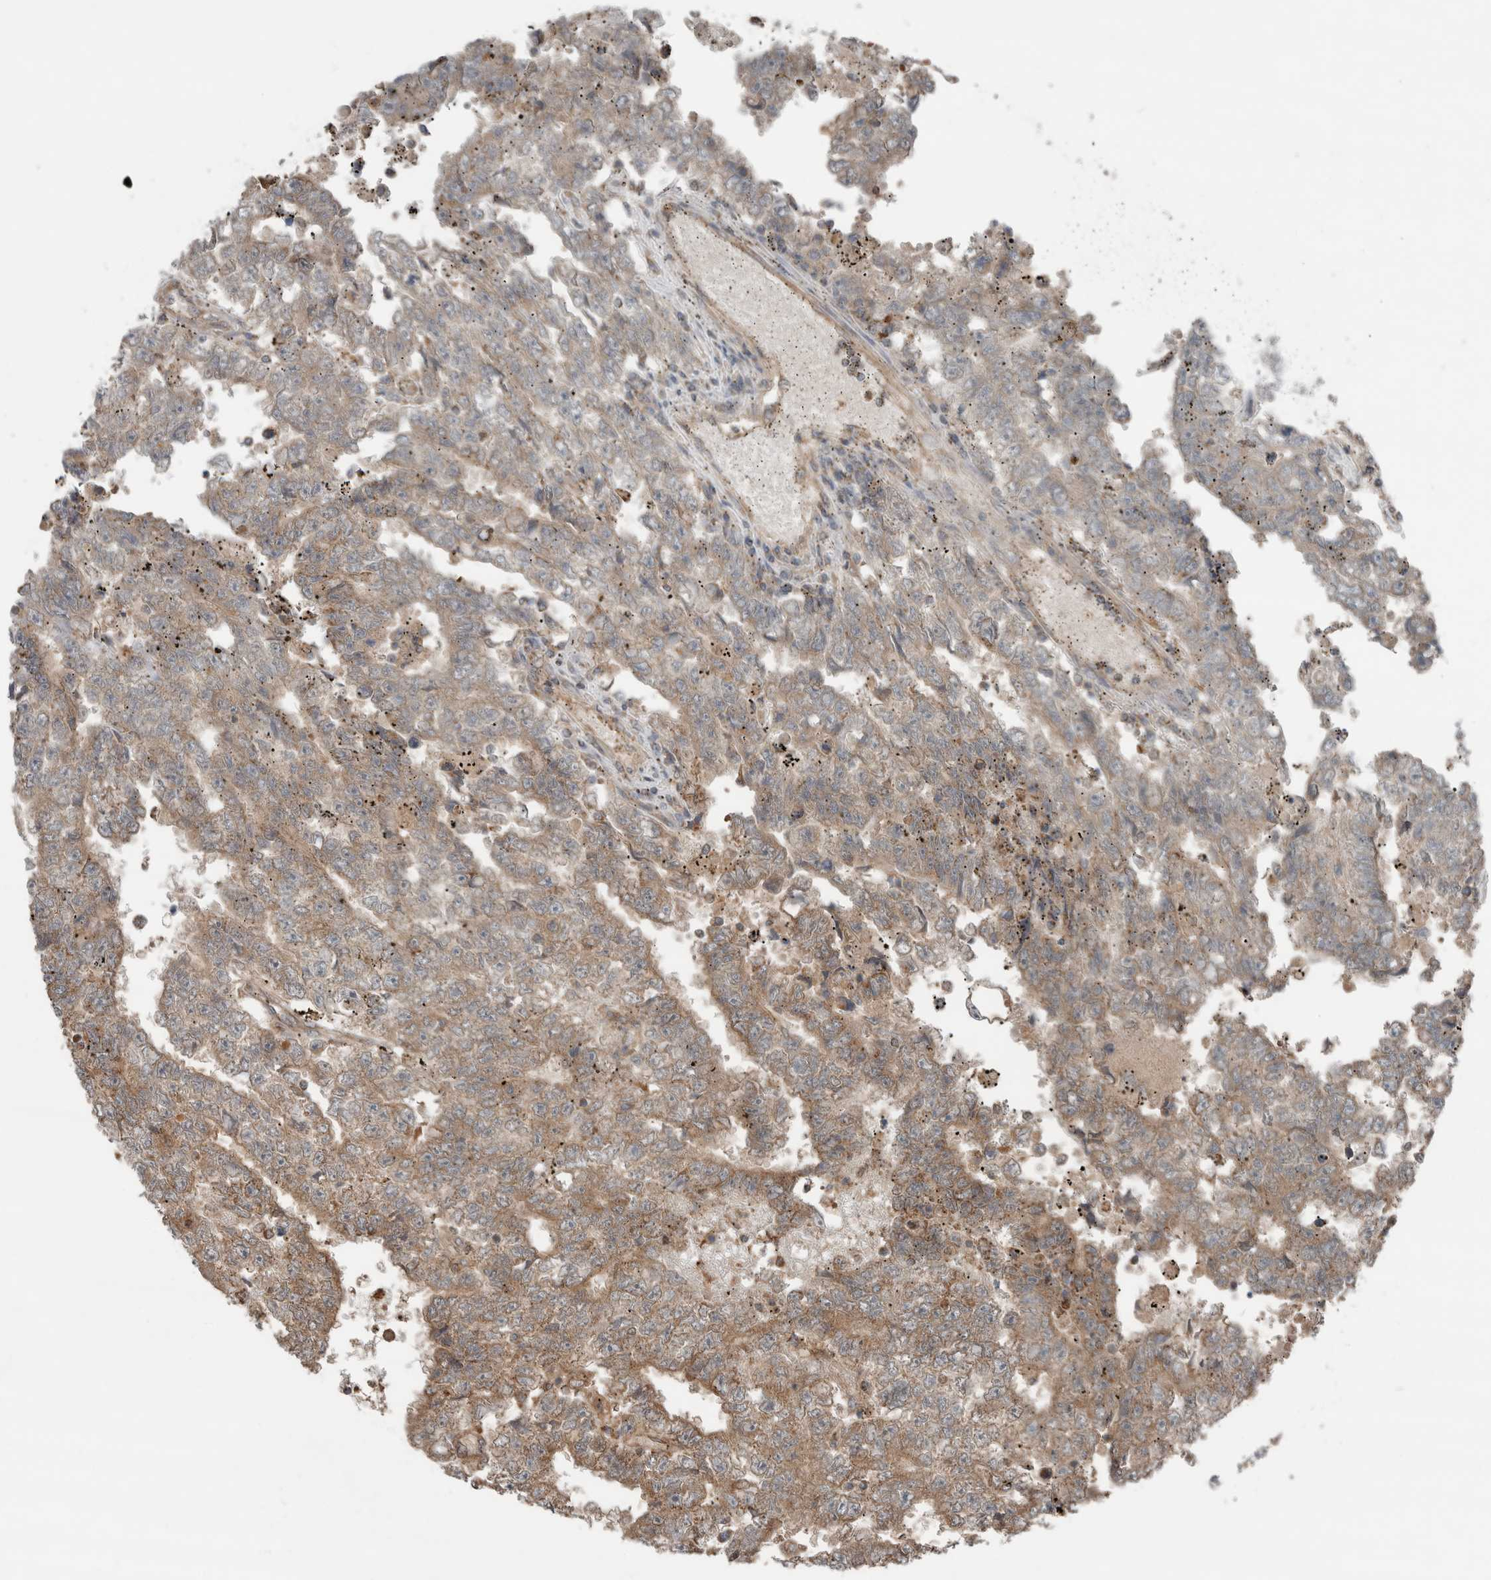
{"staining": {"intensity": "weak", "quantity": ">75%", "location": "cytoplasmic/membranous"}, "tissue": "testis cancer", "cell_type": "Tumor cells", "image_type": "cancer", "snomed": [{"axis": "morphology", "description": "Carcinoma, Embryonal, NOS"}, {"axis": "topography", "description": "Testis"}], "caption": "Human testis embryonal carcinoma stained with a protein marker displays weak staining in tumor cells.", "gene": "KLK14", "patient": {"sex": "male", "age": 25}}